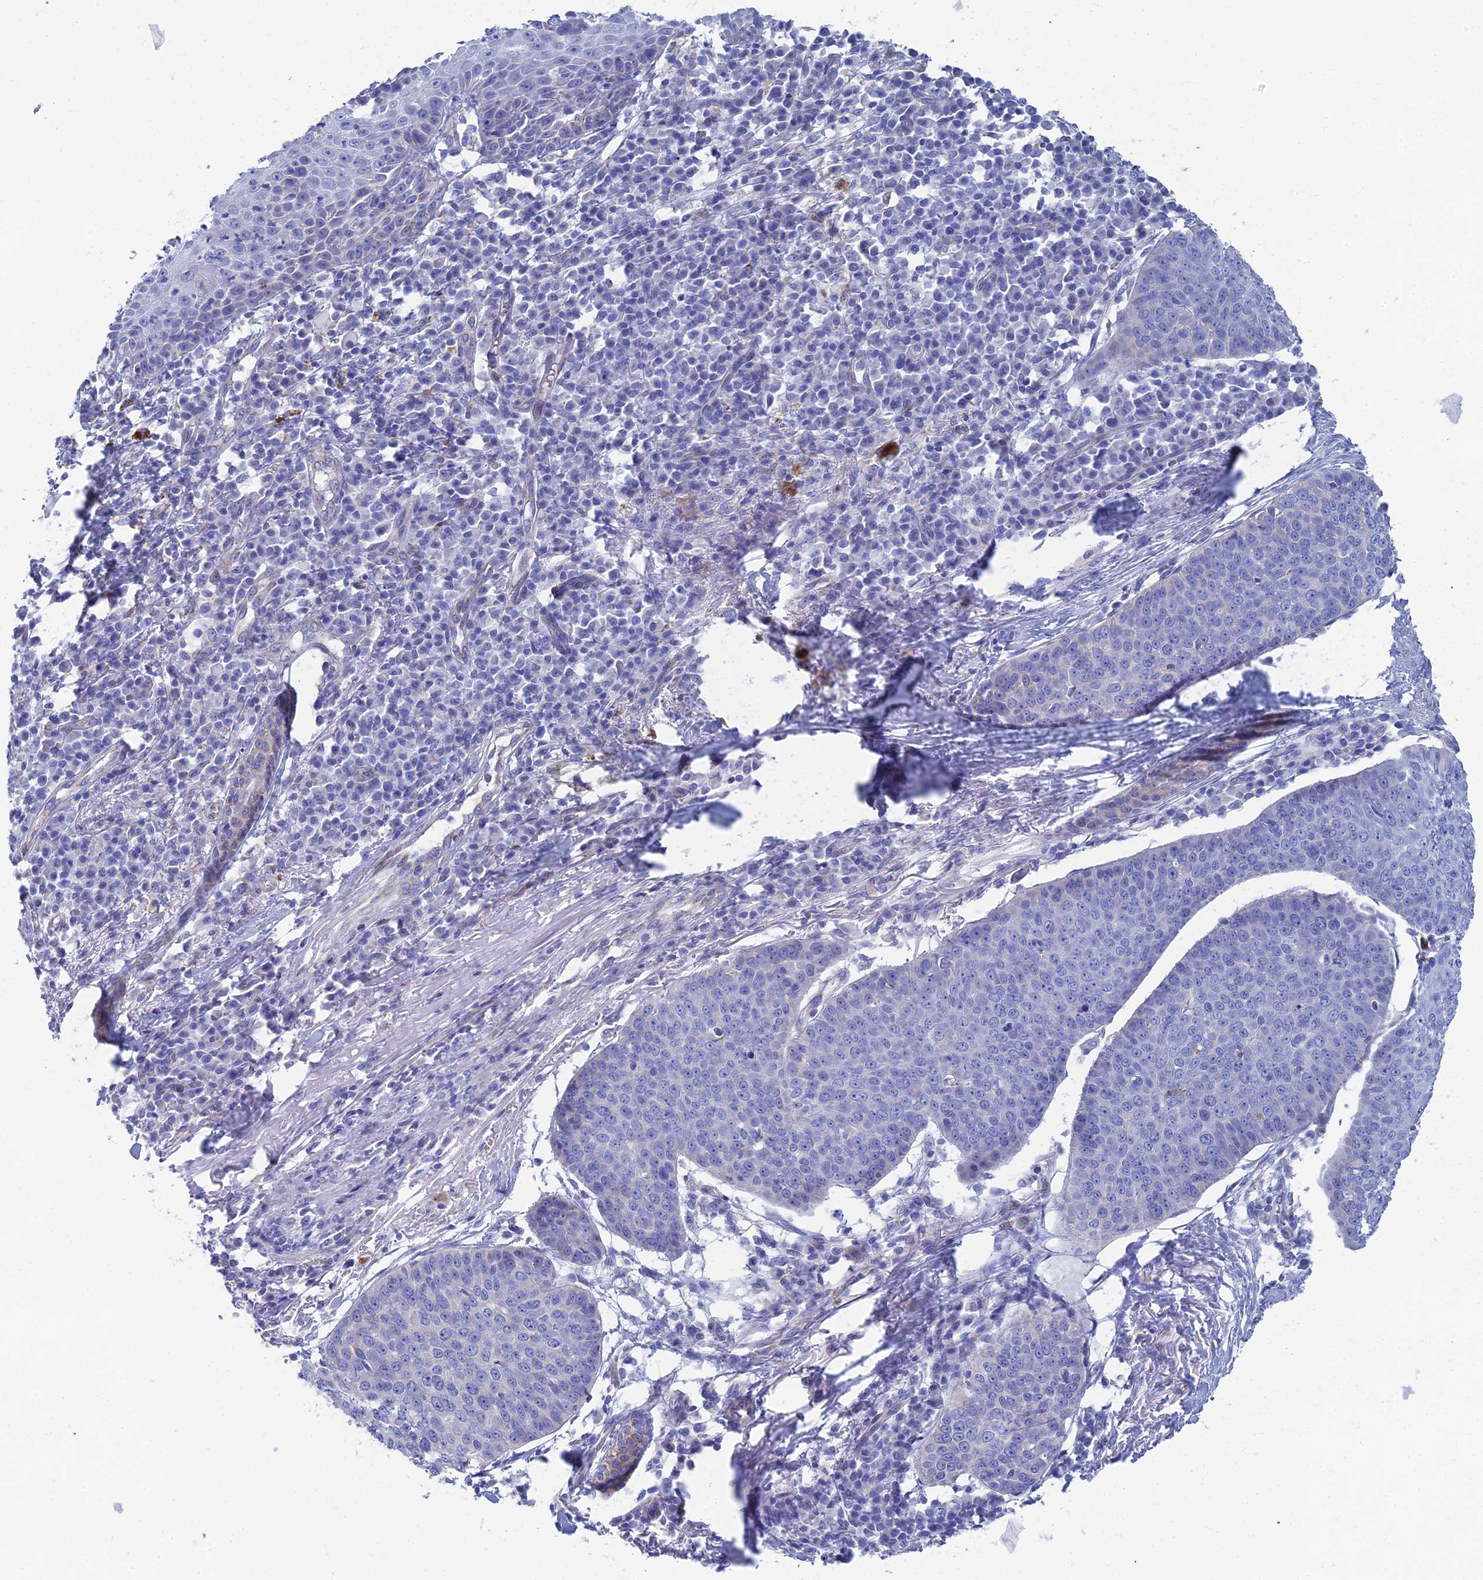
{"staining": {"intensity": "negative", "quantity": "none", "location": "none"}, "tissue": "skin cancer", "cell_type": "Tumor cells", "image_type": "cancer", "snomed": [{"axis": "morphology", "description": "Squamous cell carcinoma, NOS"}, {"axis": "topography", "description": "Skin"}], "caption": "Squamous cell carcinoma (skin) was stained to show a protein in brown. There is no significant expression in tumor cells.", "gene": "CFAP210", "patient": {"sex": "male", "age": 71}}